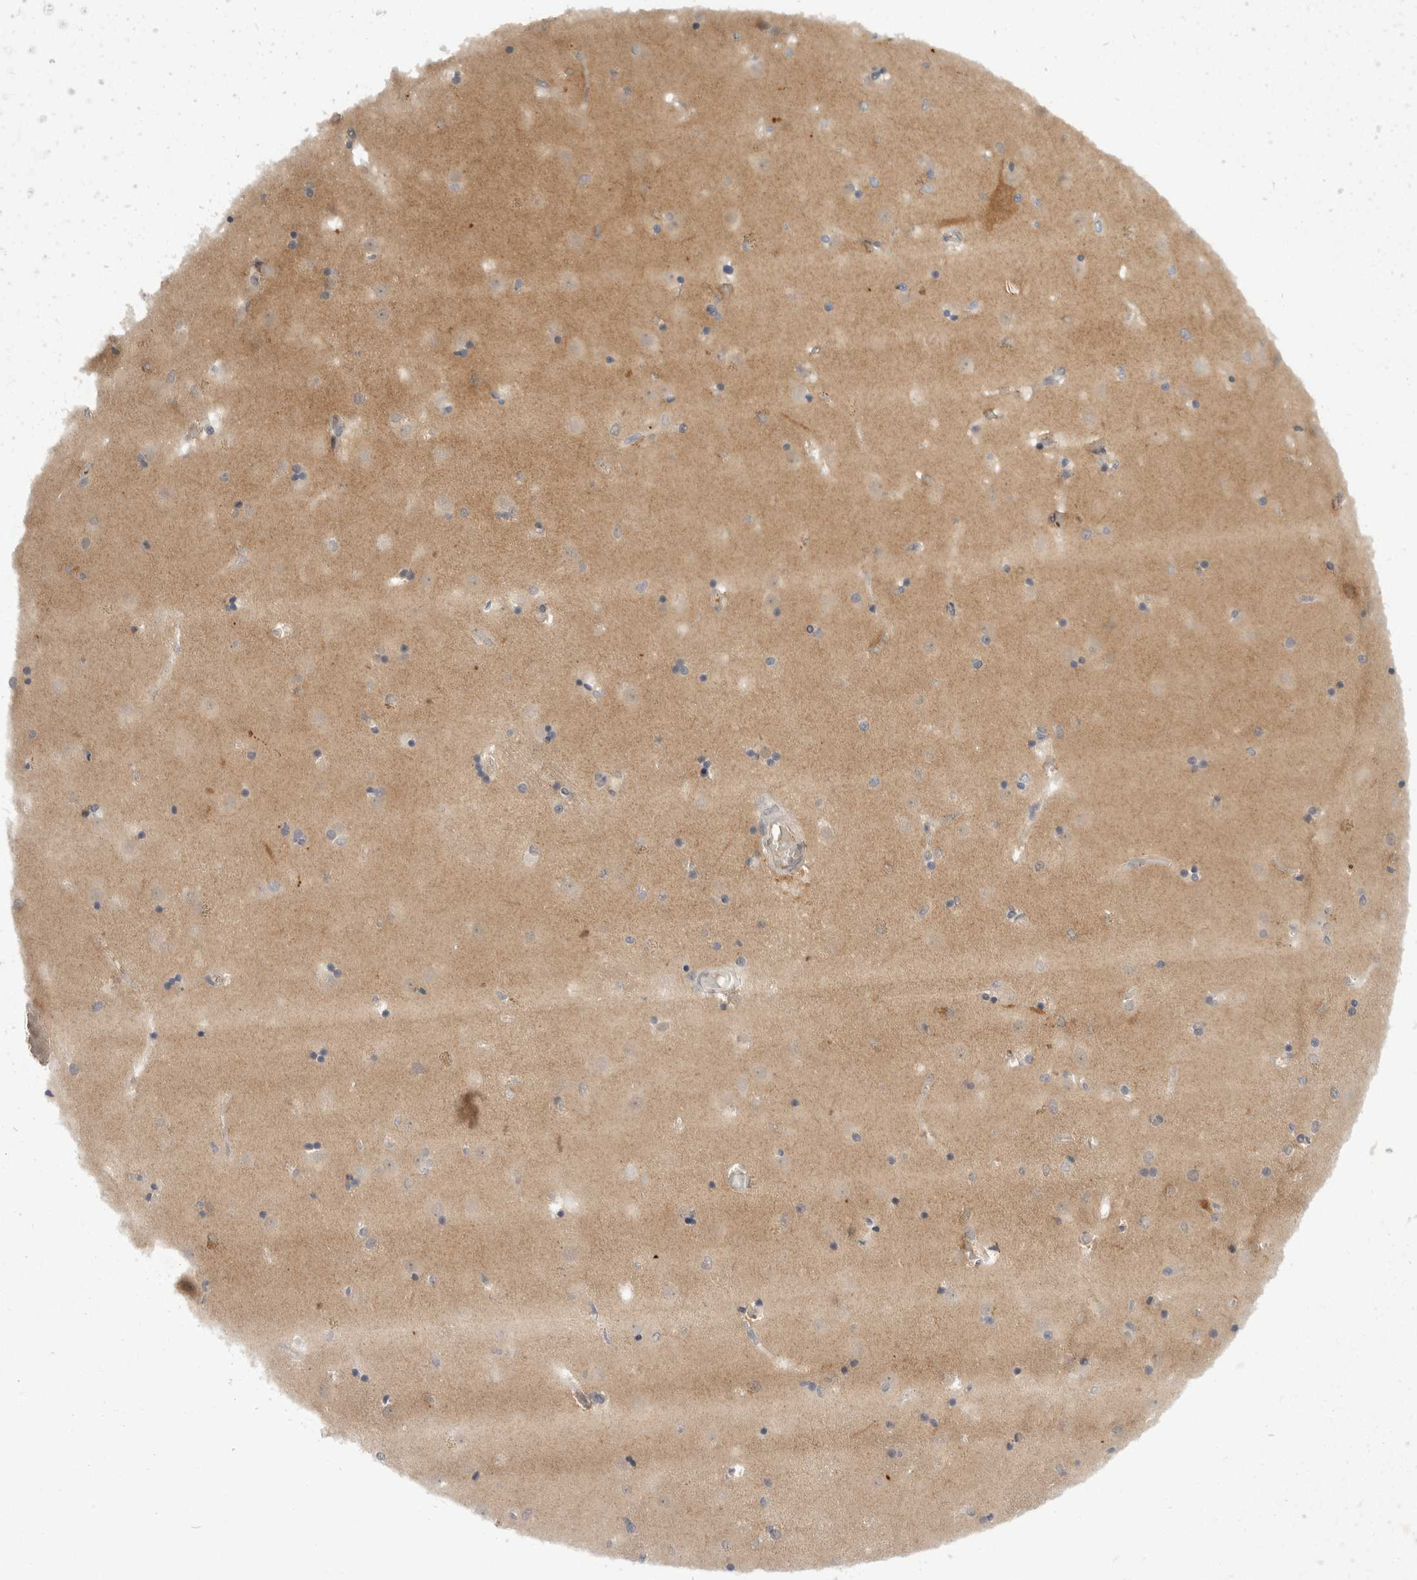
{"staining": {"intensity": "negative", "quantity": "none", "location": "none"}, "tissue": "caudate", "cell_type": "Glial cells", "image_type": "normal", "snomed": [{"axis": "morphology", "description": "Normal tissue, NOS"}, {"axis": "topography", "description": "Lateral ventricle wall"}], "caption": "Protein analysis of unremarkable caudate demonstrates no significant positivity in glial cells. (Stains: DAB (3,3'-diaminobenzidine) immunohistochemistry with hematoxylin counter stain, Microscopy: brightfield microscopy at high magnification).", "gene": "TOM1L2", "patient": {"sex": "male", "age": 45}}